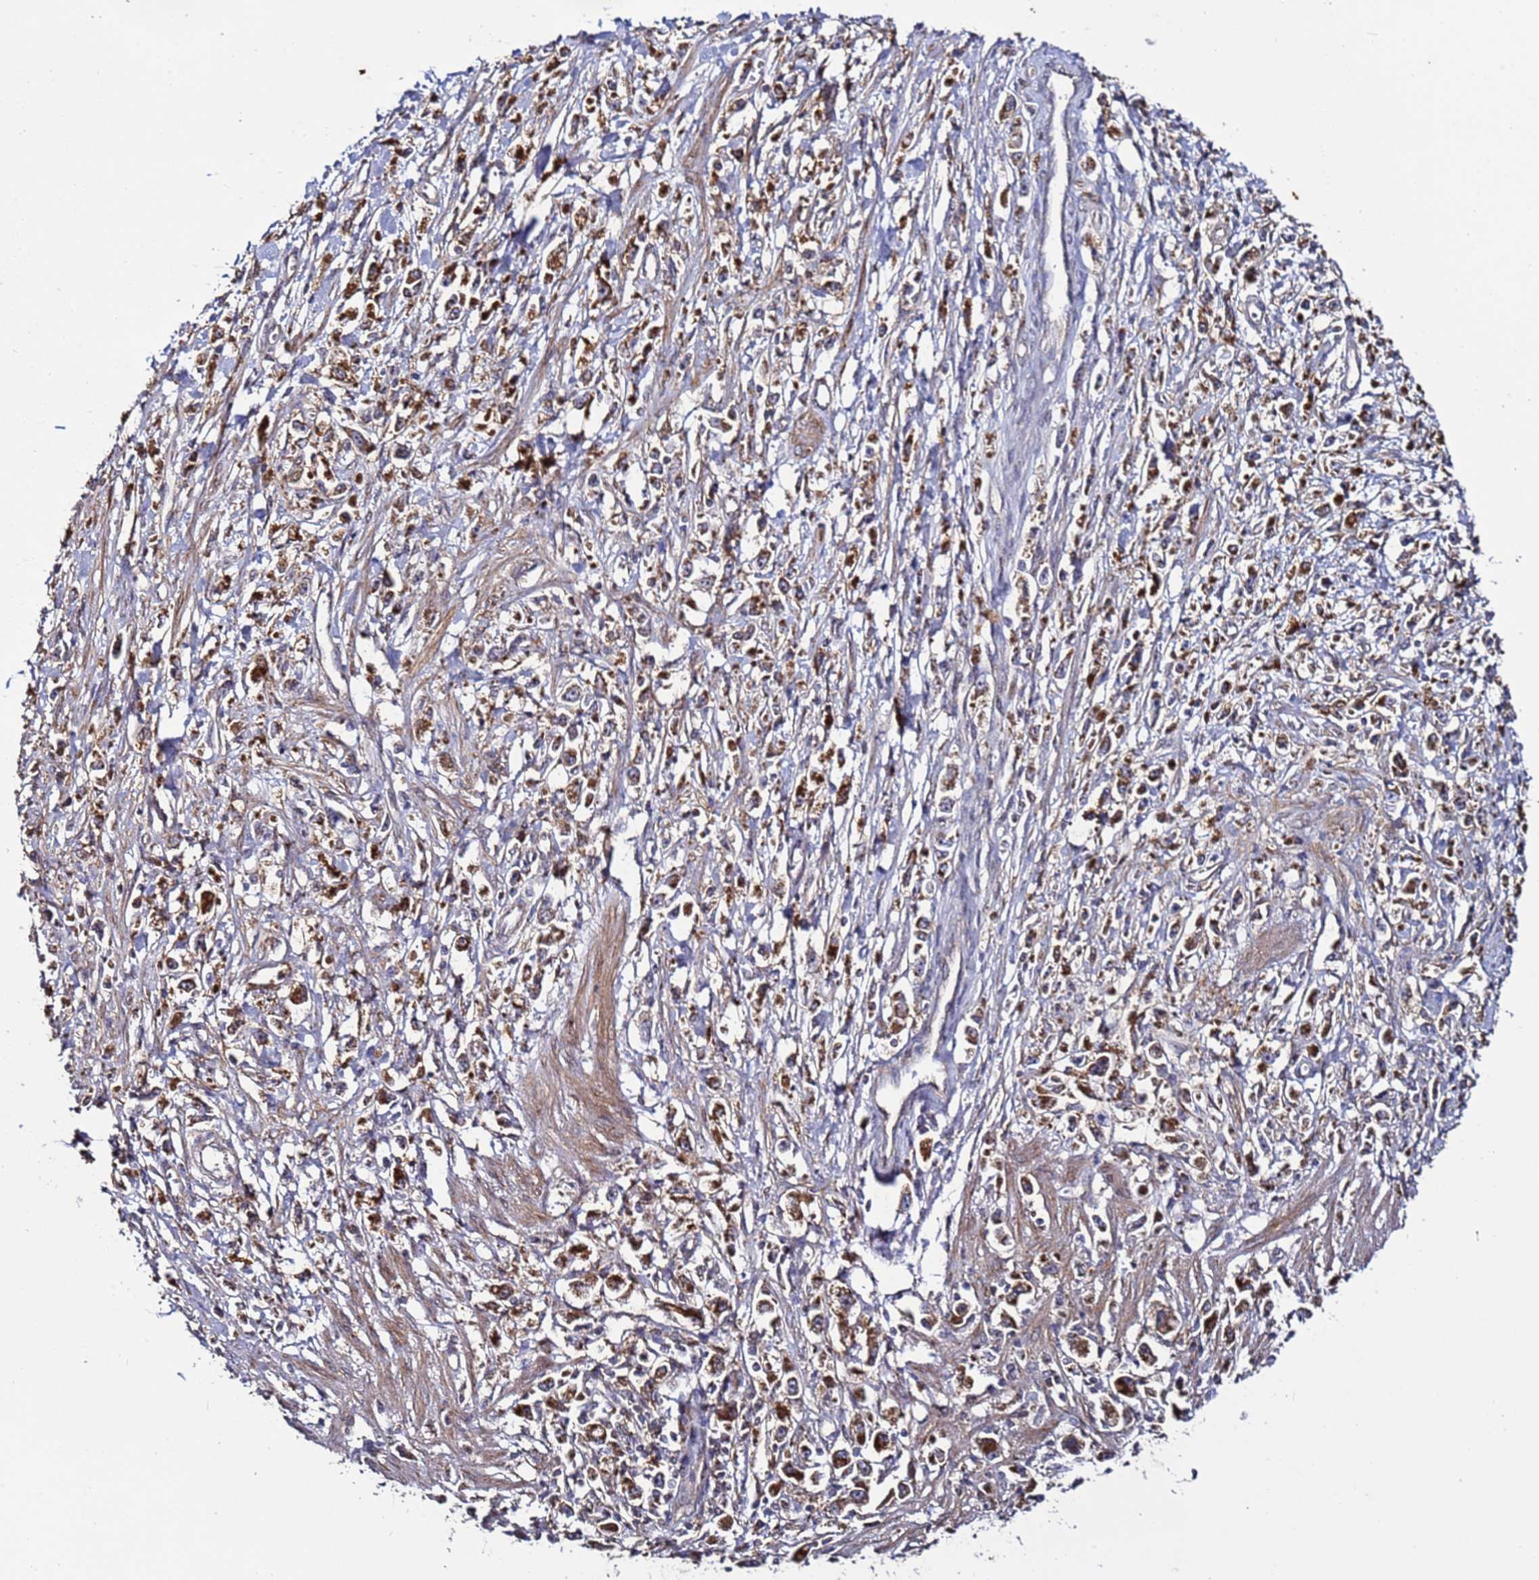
{"staining": {"intensity": "moderate", "quantity": ">75%", "location": "cytoplasmic/membranous"}, "tissue": "stomach cancer", "cell_type": "Tumor cells", "image_type": "cancer", "snomed": [{"axis": "morphology", "description": "Adenocarcinoma, NOS"}, {"axis": "topography", "description": "Stomach"}], "caption": "Immunohistochemistry (IHC) photomicrograph of neoplastic tissue: human adenocarcinoma (stomach) stained using immunohistochemistry reveals medium levels of moderate protein expression localized specifically in the cytoplasmic/membranous of tumor cells, appearing as a cytoplasmic/membranous brown color.", "gene": "TMEM176B", "patient": {"sex": "female", "age": 59}}